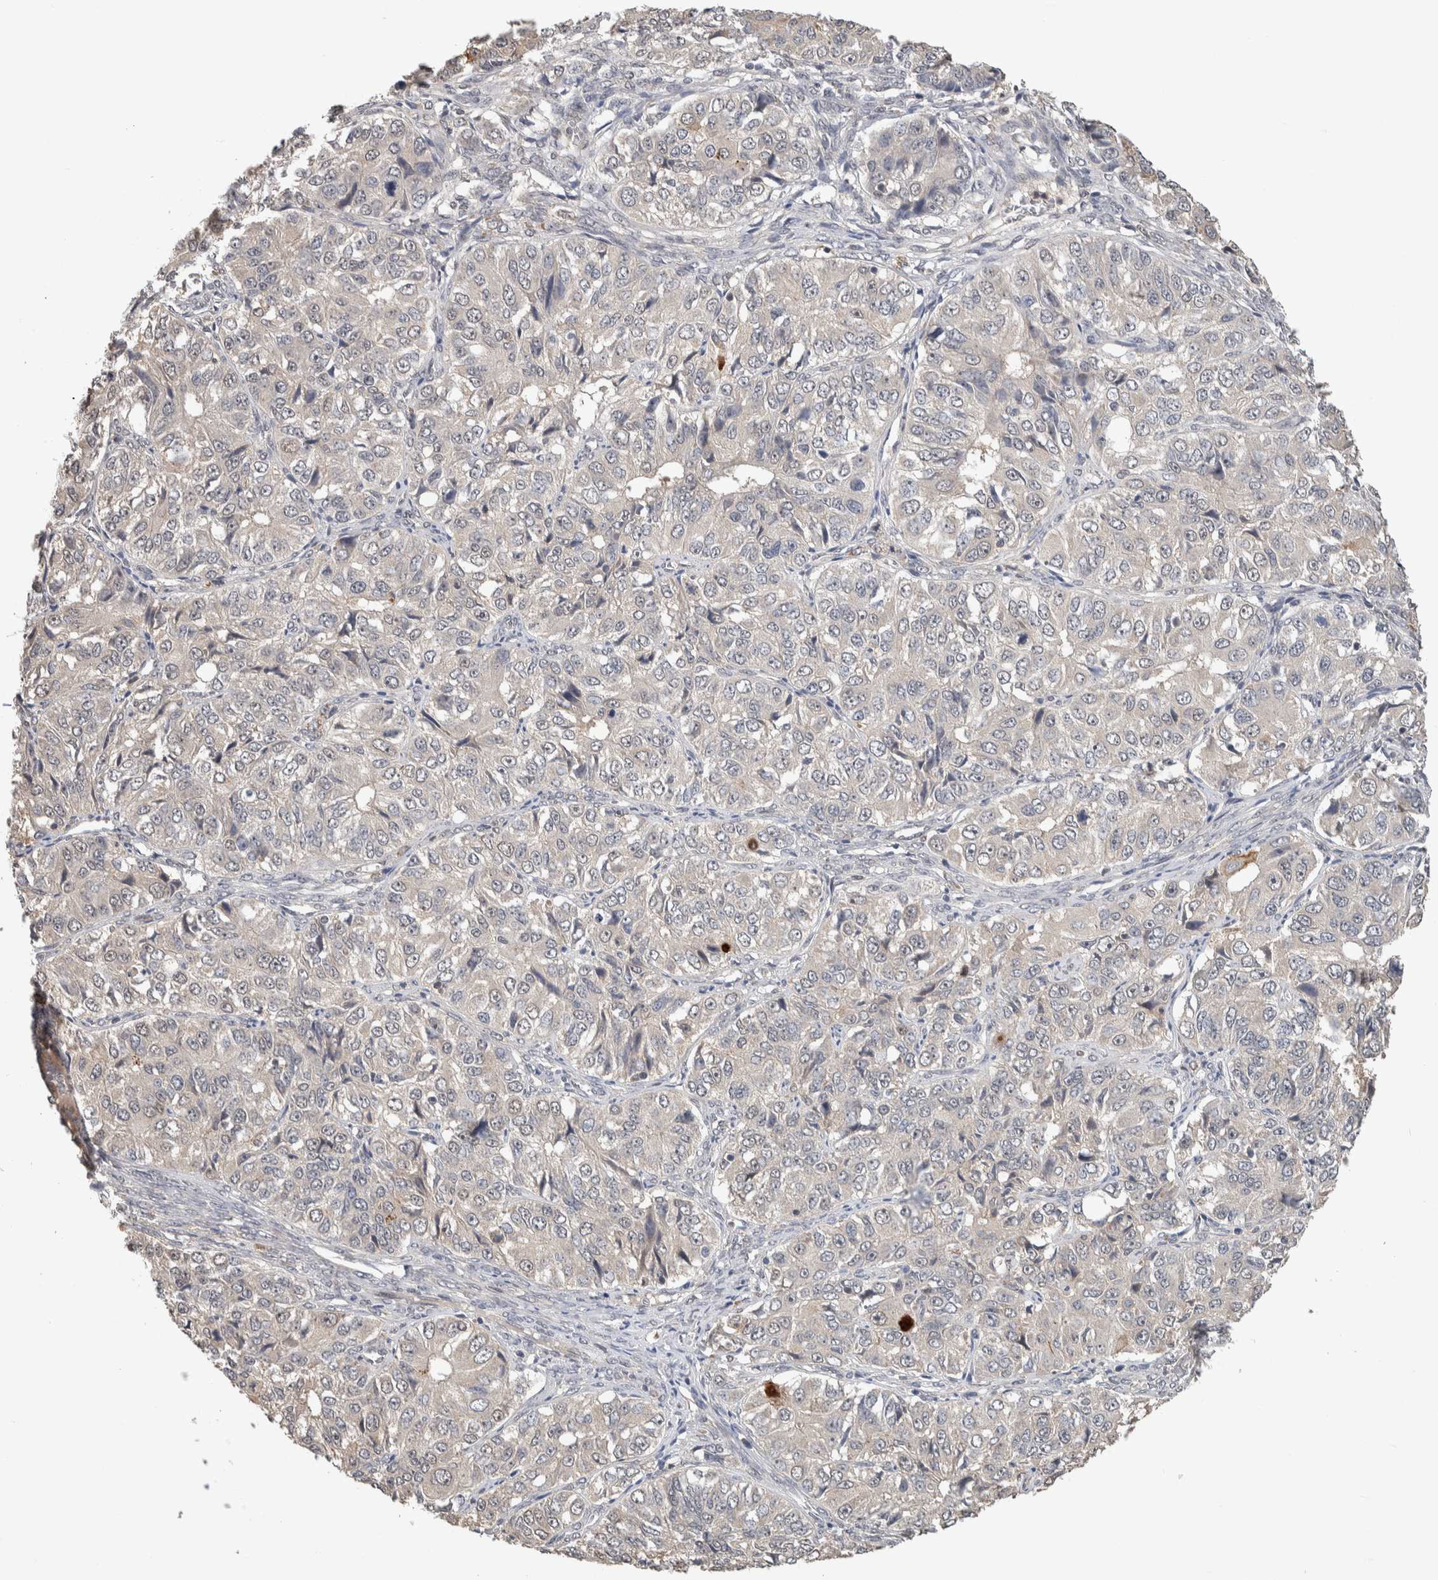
{"staining": {"intensity": "negative", "quantity": "none", "location": "none"}, "tissue": "ovarian cancer", "cell_type": "Tumor cells", "image_type": "cancer", "snomed": [{"axis": "morphology", "description": "Carcinoma, endometroid"}, {"axis": "topography", "description": "Ovary"}], "caption": "Micrograph shows no protein staining in tumor cells of ovarian cancer (endometroid carcinoma) tissue.", "gene": "CYSRT1", "patient": {"sex": "female", "age": 51}}